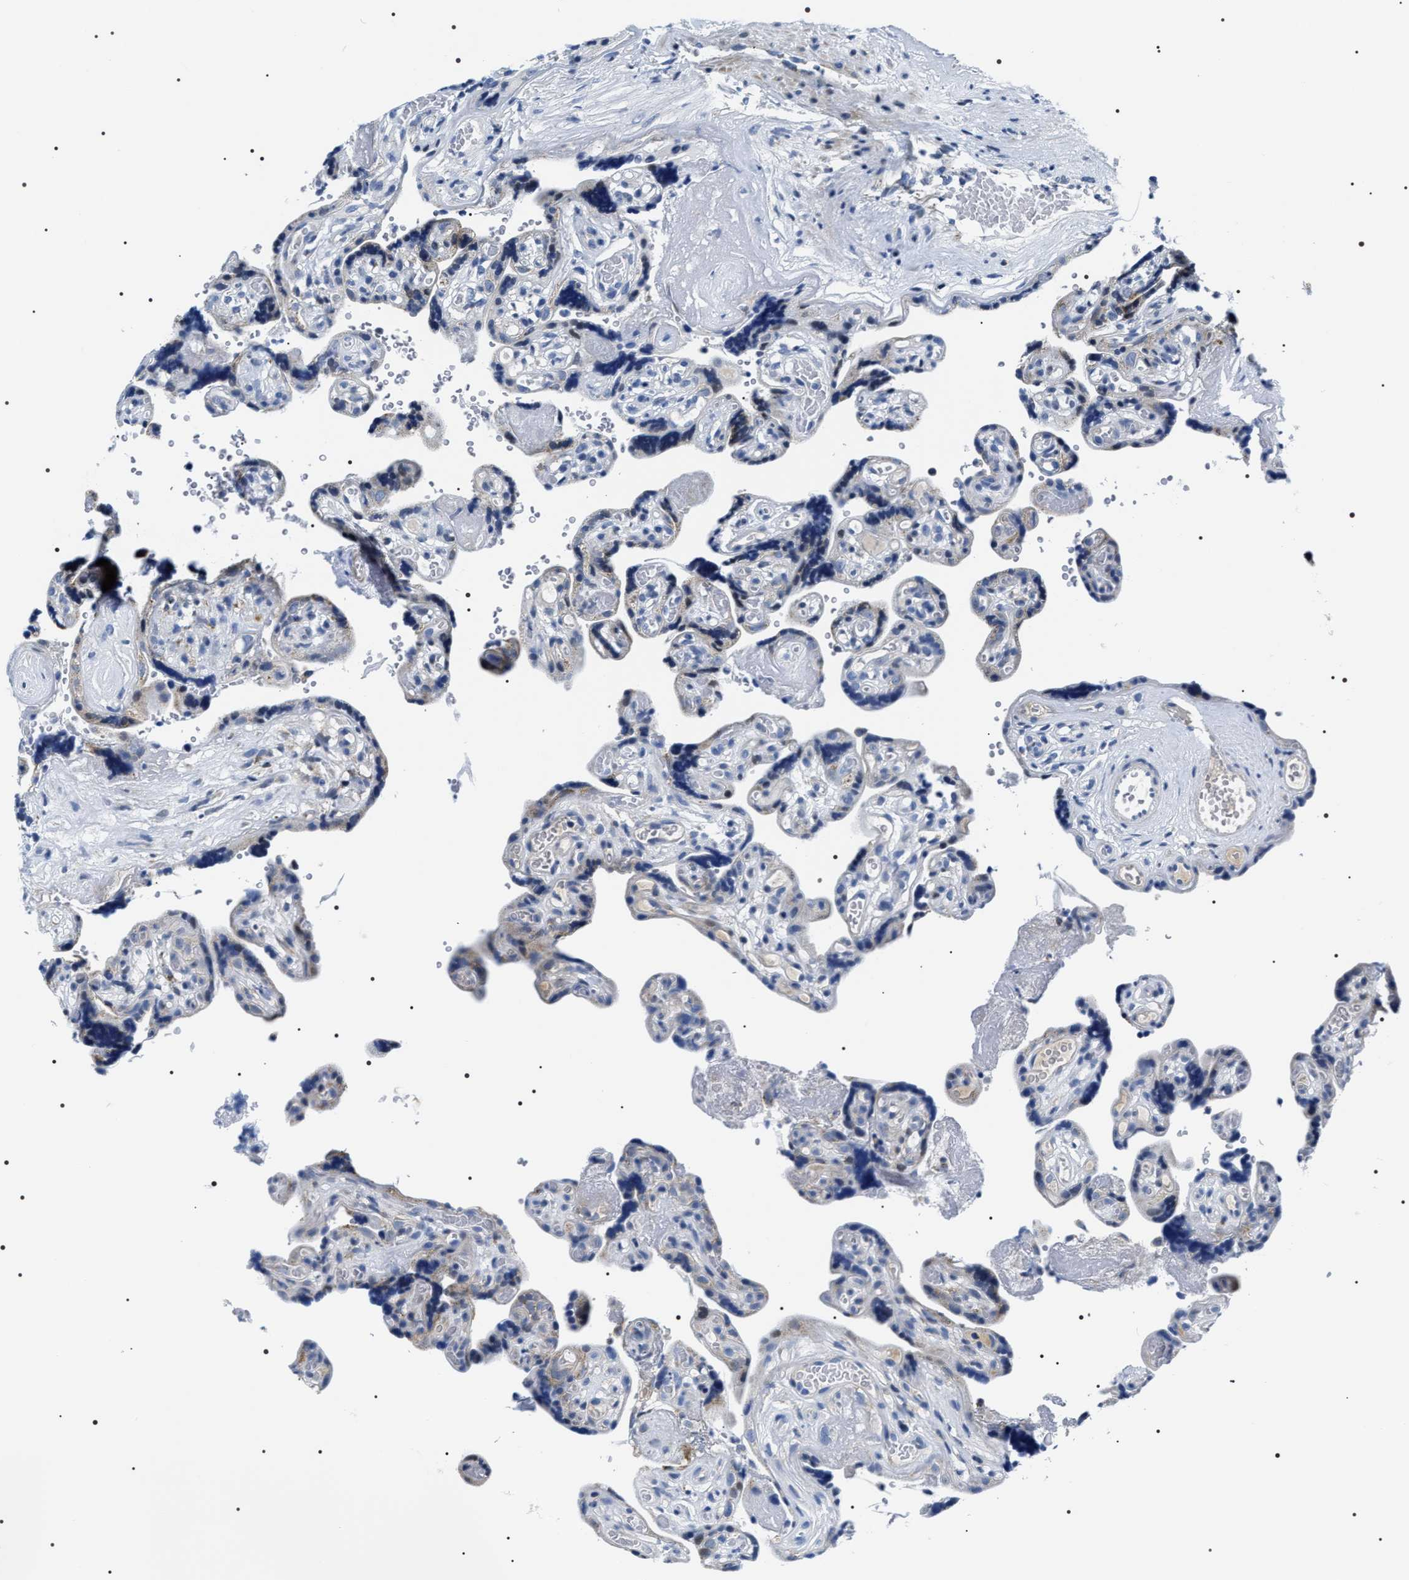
{"staining": {"intensity": "moderate", "quantity": "<25%", "location": "cytoplasmic/membranous"}, "tissue": "placenta", "cell_type": "Decidual cells", "image_type": "normal", "snomed": [{"axis": "morphology", "description": "Normal tissue, NOS"}, {"axis": "topography", "description": "Placenta"}], "caption": "A micrograph of human placenta stained for a protein exhibits moderate cytoplasmic/membranous brown staining in decidual cells.", "gene": "NTMT1", "patient": {"sex": "female", "age": 30}}